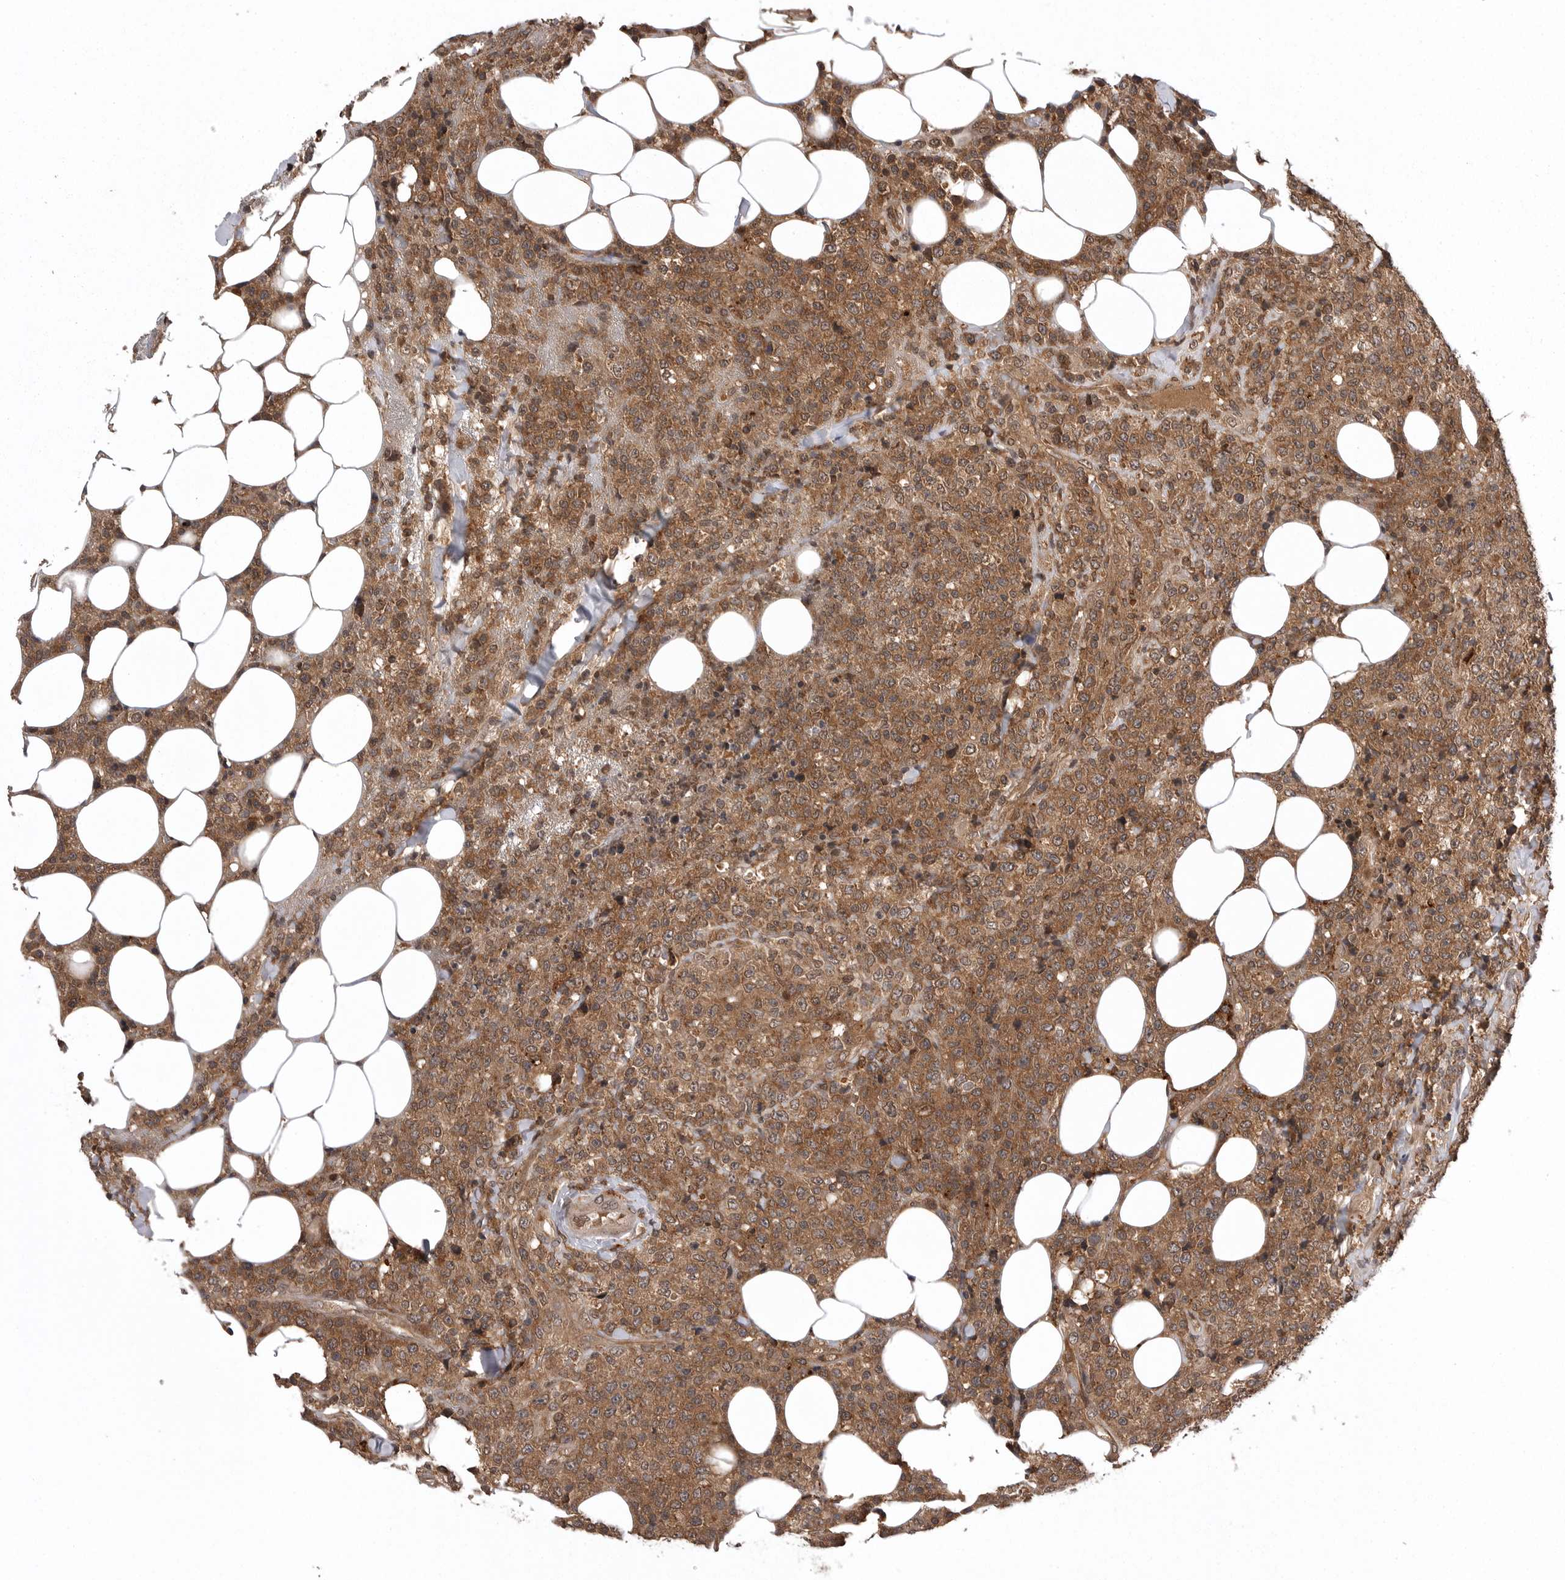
{"staining": {"intensity": "moderate", "quantity": ">75%", "location": "cytoplasmic/membranous"}, "tissue": "lymphoma", "cell_type": "Tumor cells", "image_type": "cancer", "snomed": [{"axis": "morphology", "description": "Malignant lymphoma, non-Hodgkin's type, High grade"}, {"axis": "topography", "description": "Lymph node"}], "caption": "Protein expression analysis of lymphoma exhibits moderate cytoplasmic/membranous positivity in about >75% of tumor cells.", "gene": "AOAH", "patient": {"sex": "male", "age": 13}}